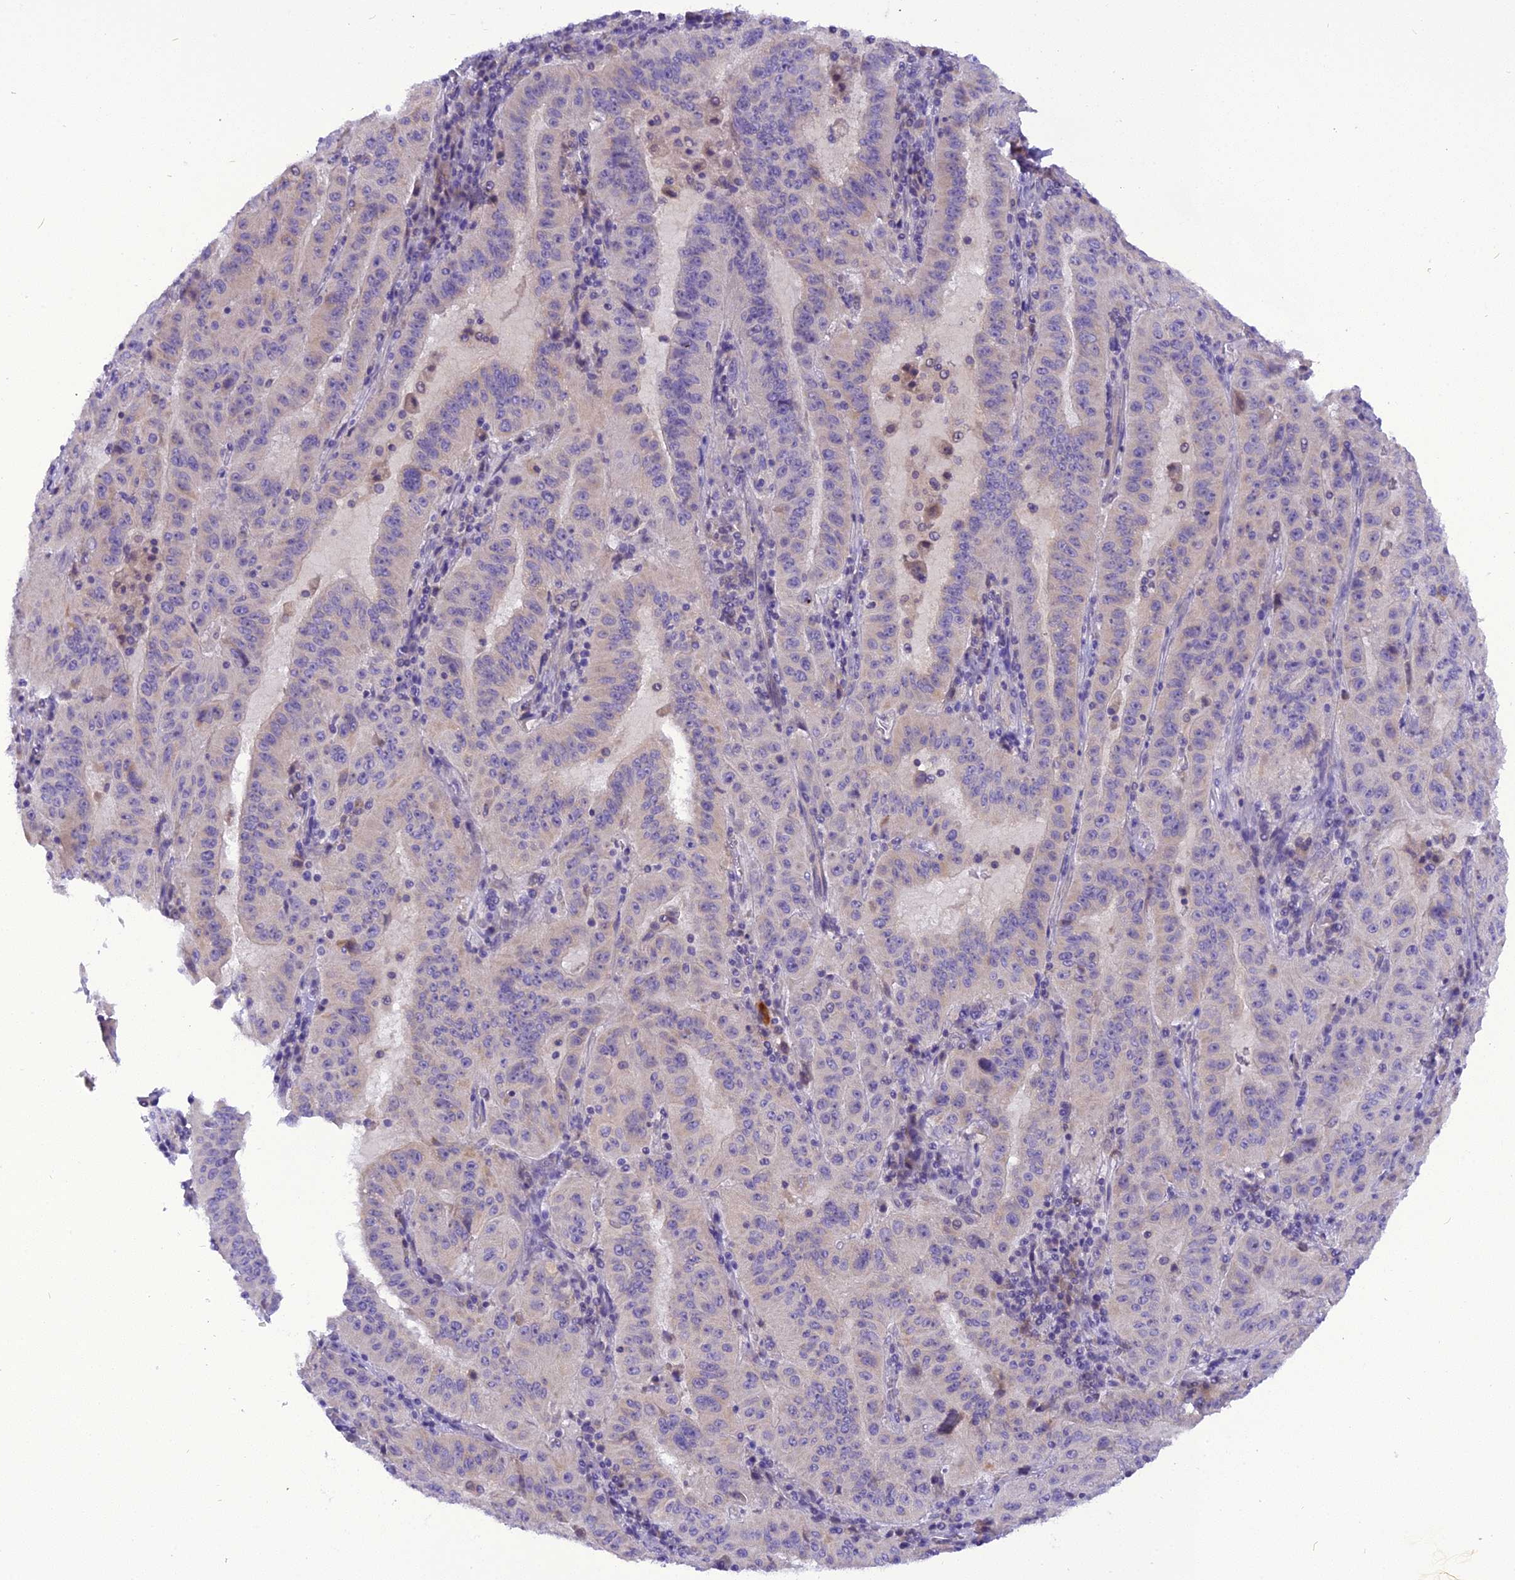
{"staining": {"intensity": "negative", "quantity": "none", "location": "none"}, "tissue": "pancreatic cancer", "cell_type": "Tumor cells", "image_type": "cancer", "snomed": [{"axis": "morphology", "description": "Adenocarcinoma, NOS"}, {"axis": "topography", "description": "Pancreas"}], "caption": "This is a image of IHC staining of pancreatic adenocarcinoma, which shows no positivity in tumor cells.", "gene": "TRIM3", "patient": {"sex": "male", "age": 63}}